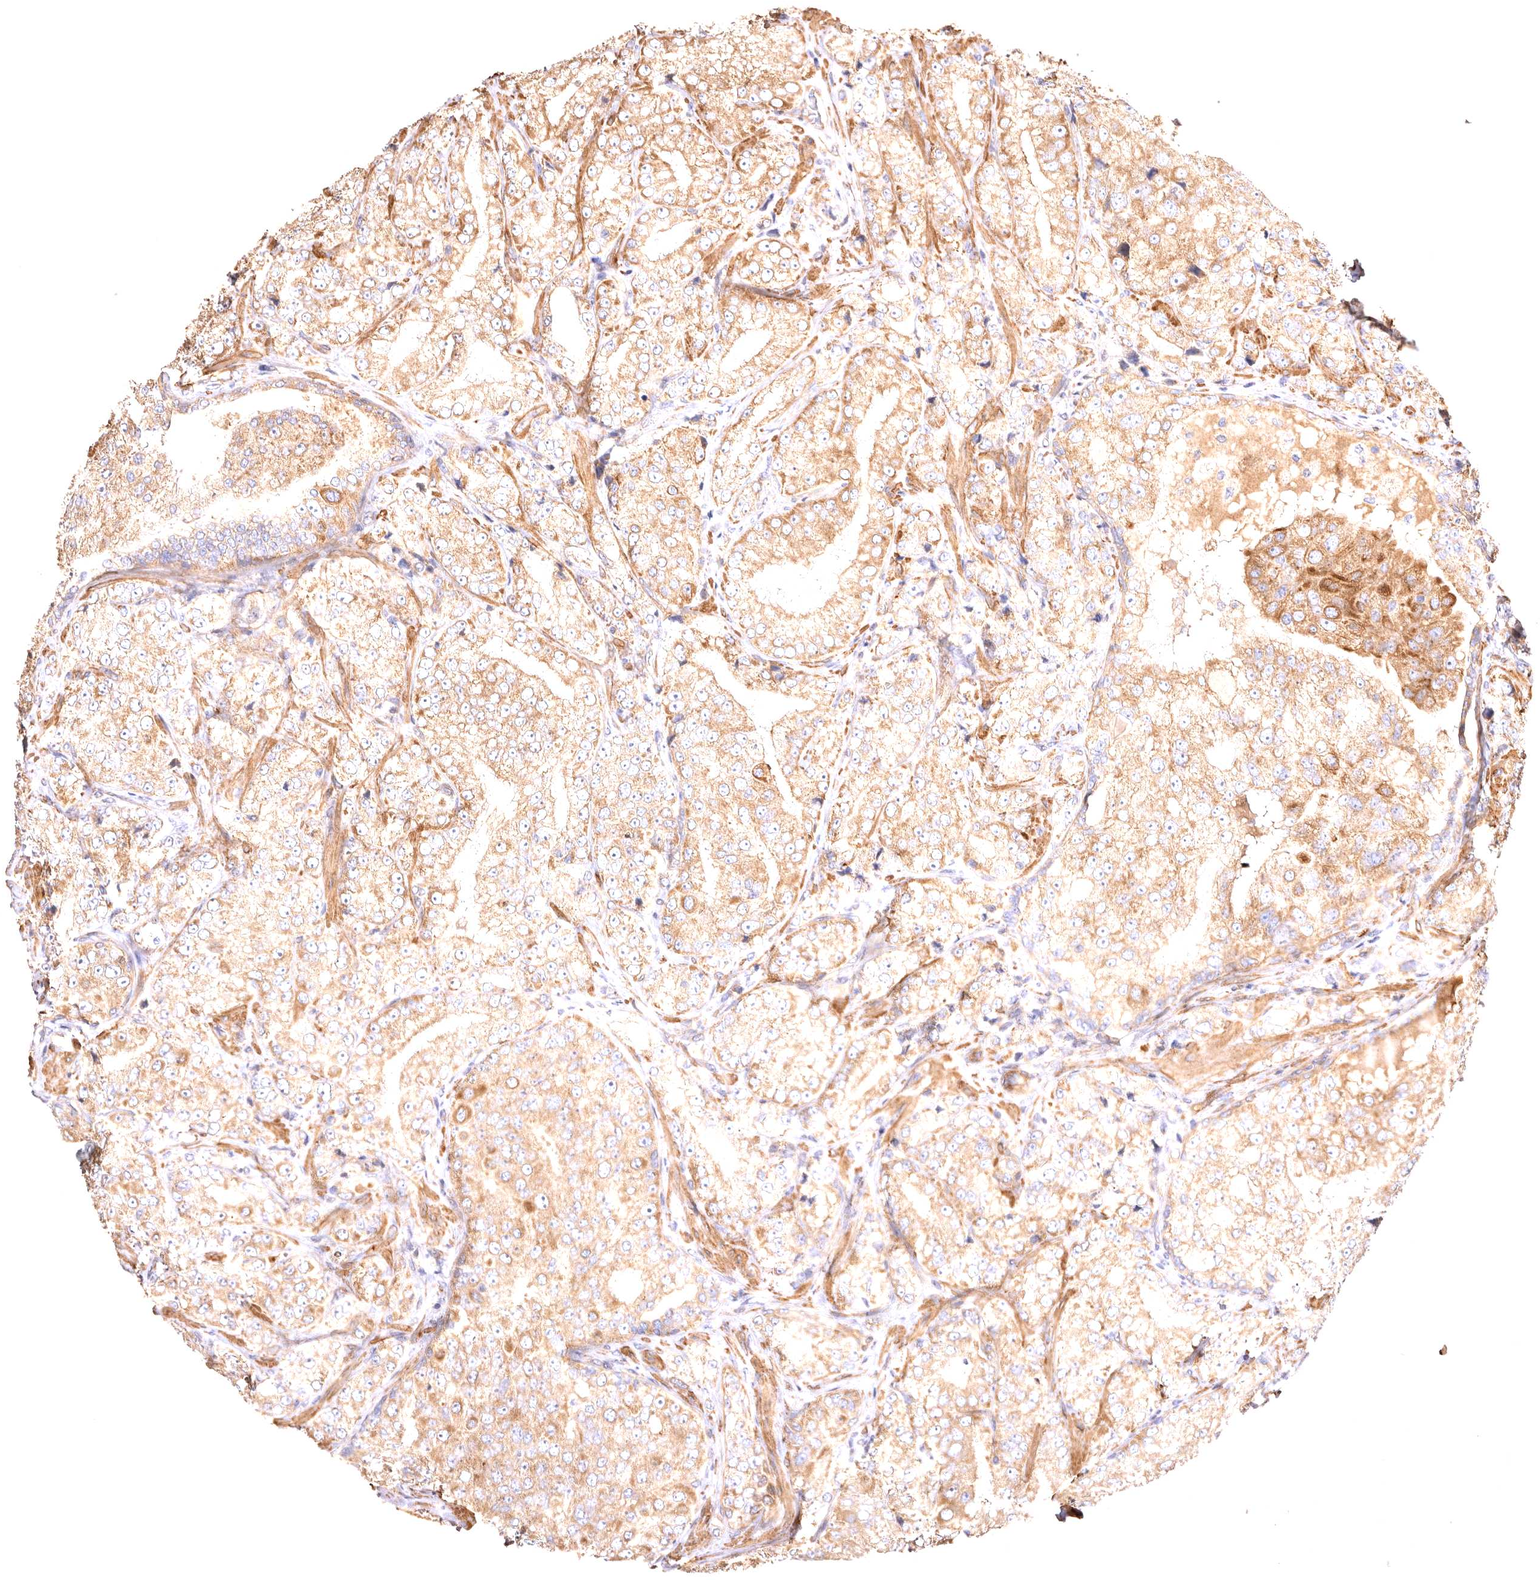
{"staining": {"intensity": "moderate", "quantity": ">75%", "location": "cytoplasmic/membranous"}, "tissue": "prostate cancer", "cell_type": "Tumor cells", "image_type": "cancer", "snomed": [{"axis": "morphology", "description": "Adenocarcinoma, High grade"}, {"axis": "topography", "description": "Prostate"}], "caption": "Approximately >75% of tumor cells in prostate high-grade adenocarcinoma reveal moderate cytoplasmic/membranous protein positivity as visualized by brown immunohistochemical staining.", "gene": "VPS45", "patient": {"sex": "male", "age": 58}}